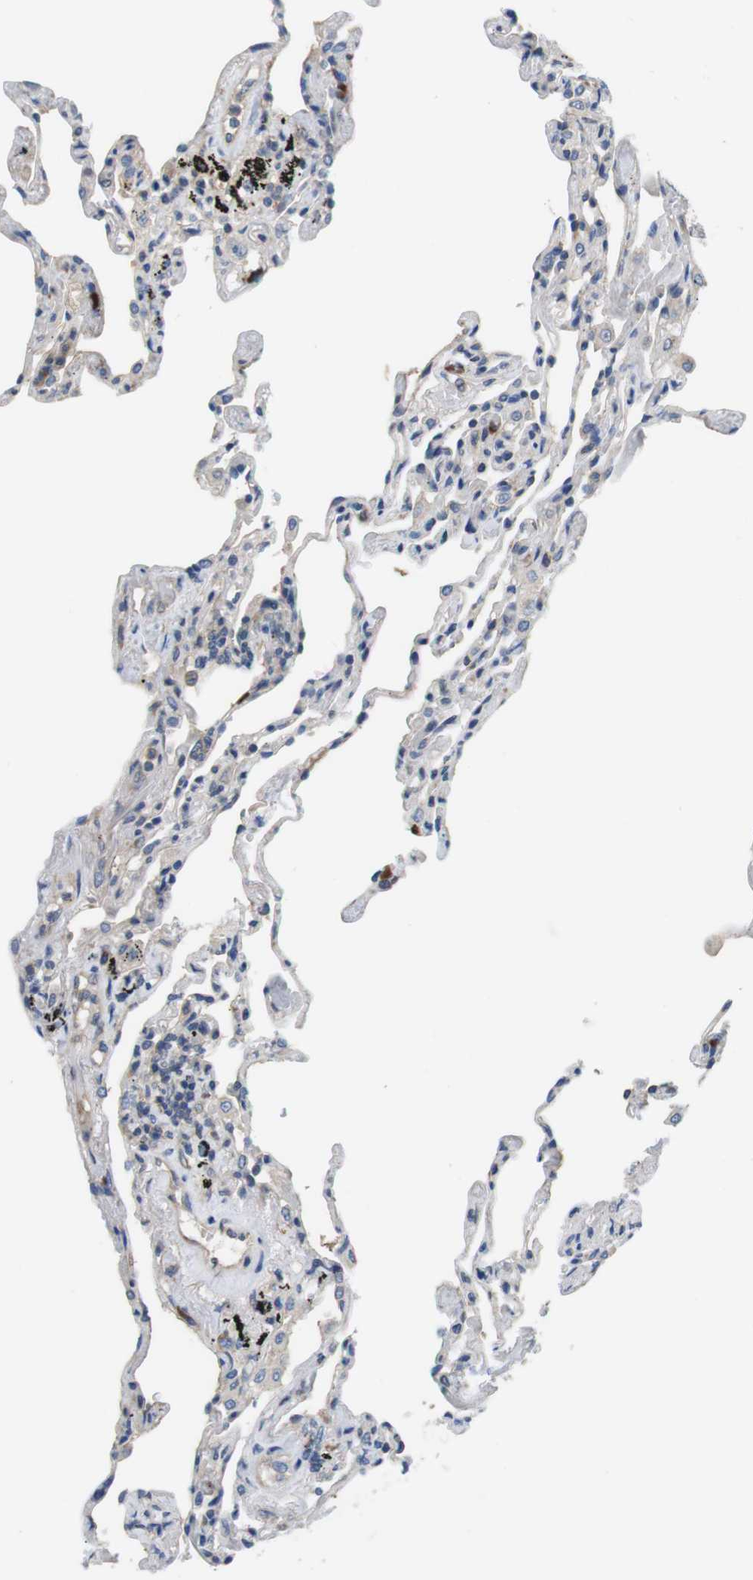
{"staining": {"intensity": "negative", "quantity": "none", "location": "none"}, "tissue": "lung", "cell_type": "Alveolar cells", "image_type": "normal", "snomed": [{"axis": "morphology", "description": "Normal tissue, NOS"}, {"axis": "topography", "description": "Lung"}], "caption": "This is an IHC photomicrograph of unremarkable lung. There is no expression in alveolar cells.", "gene": "DCLK1", "patient": {"sex": "male", "age": 59}}